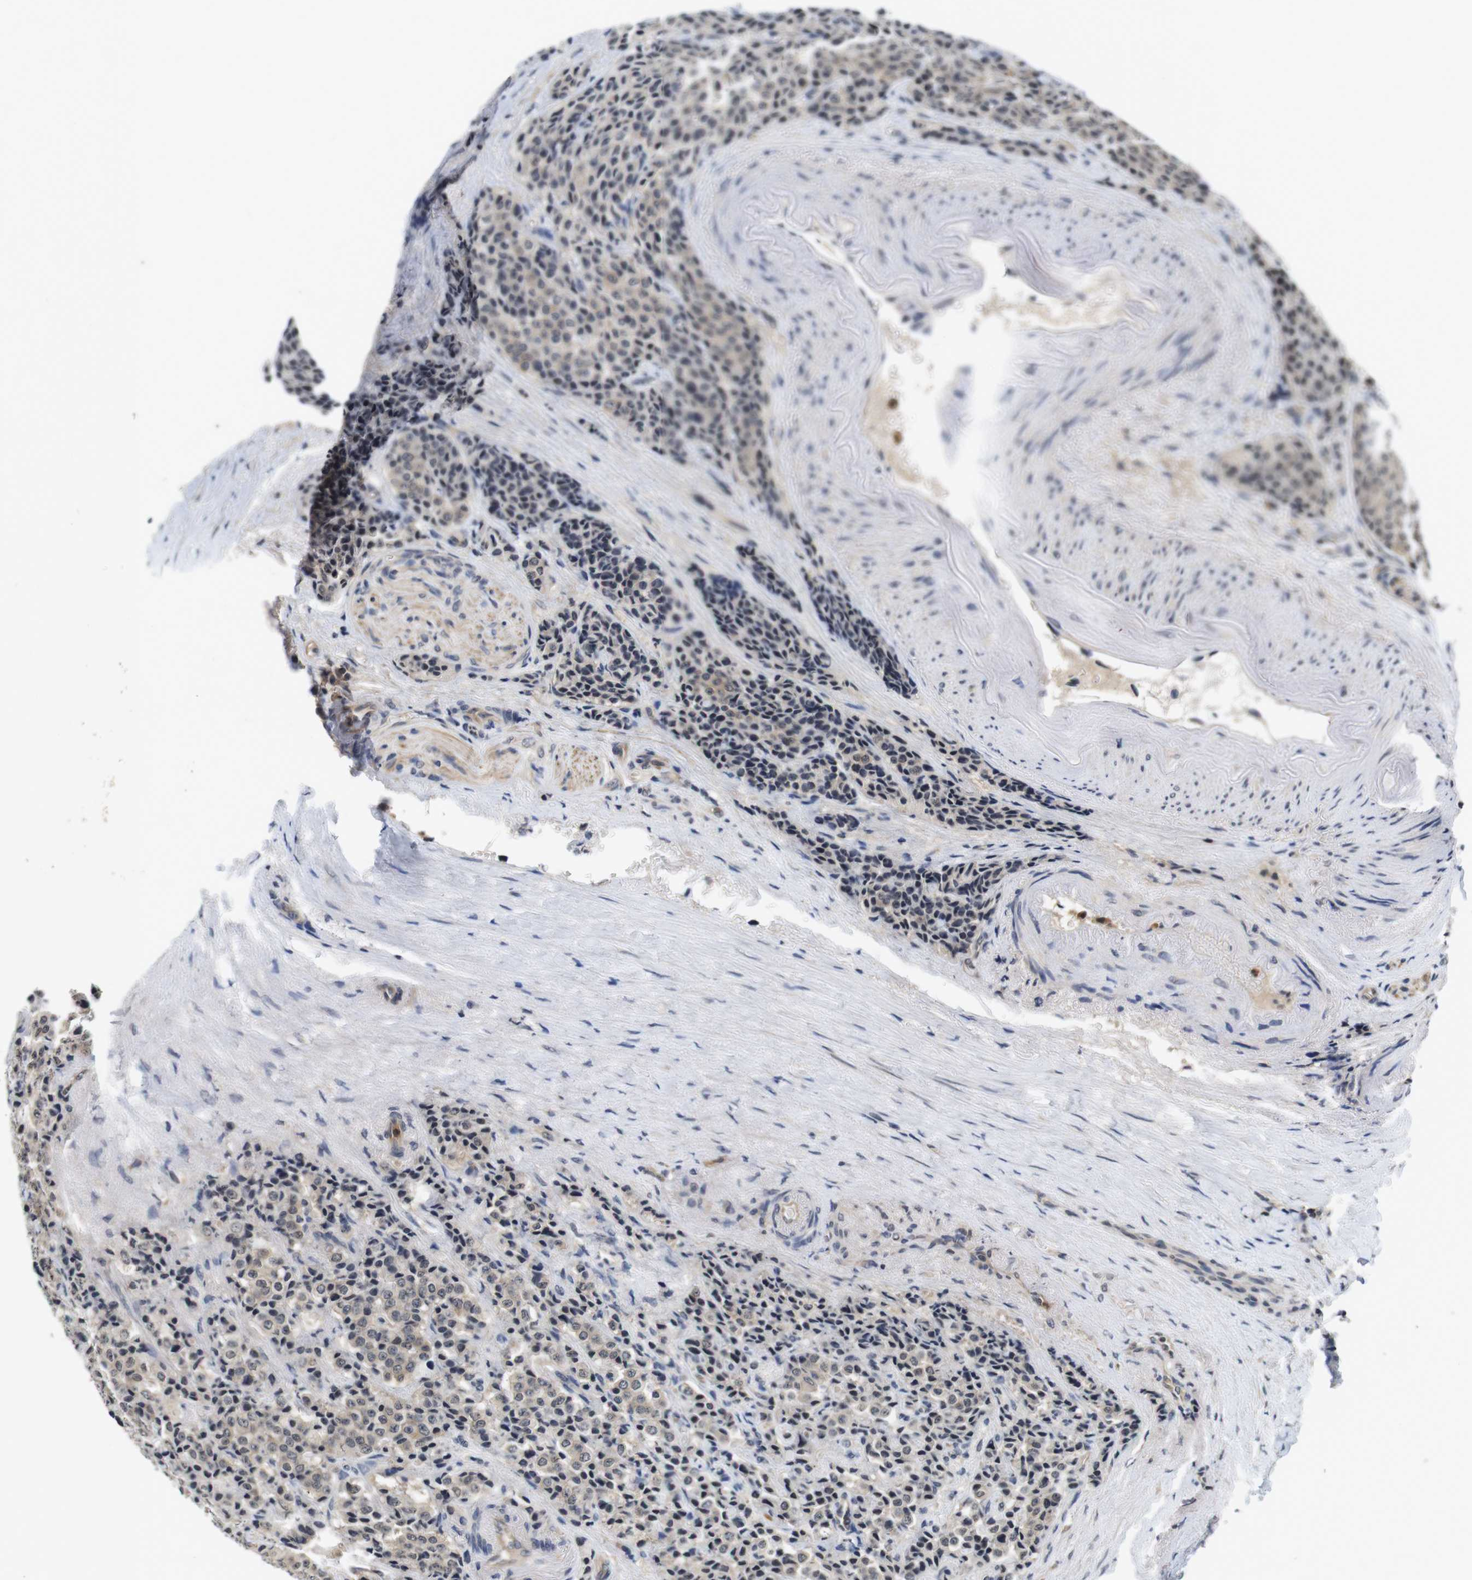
{"staining": {"intensity": "weak", "quantity": "25%-75%", "location": "cytoplasmic/membranous"}, "tissue": "carcinoid", "cell_type": "Tumor cells", "image_type": "cancer", "snomed": [{"axis": "morphology", "description": "Carcinoid, malignant, NOS"}, {"axis": "topography", "description": "Colon"}], "caption": "Human carcinoid stained with a brown dye reveals weak cytoplasmic/membranous positive positivity in approximately 25%-75% of tumor cells.", "gene": "FADD", "patient": {"sex": "female", "age": 61}}